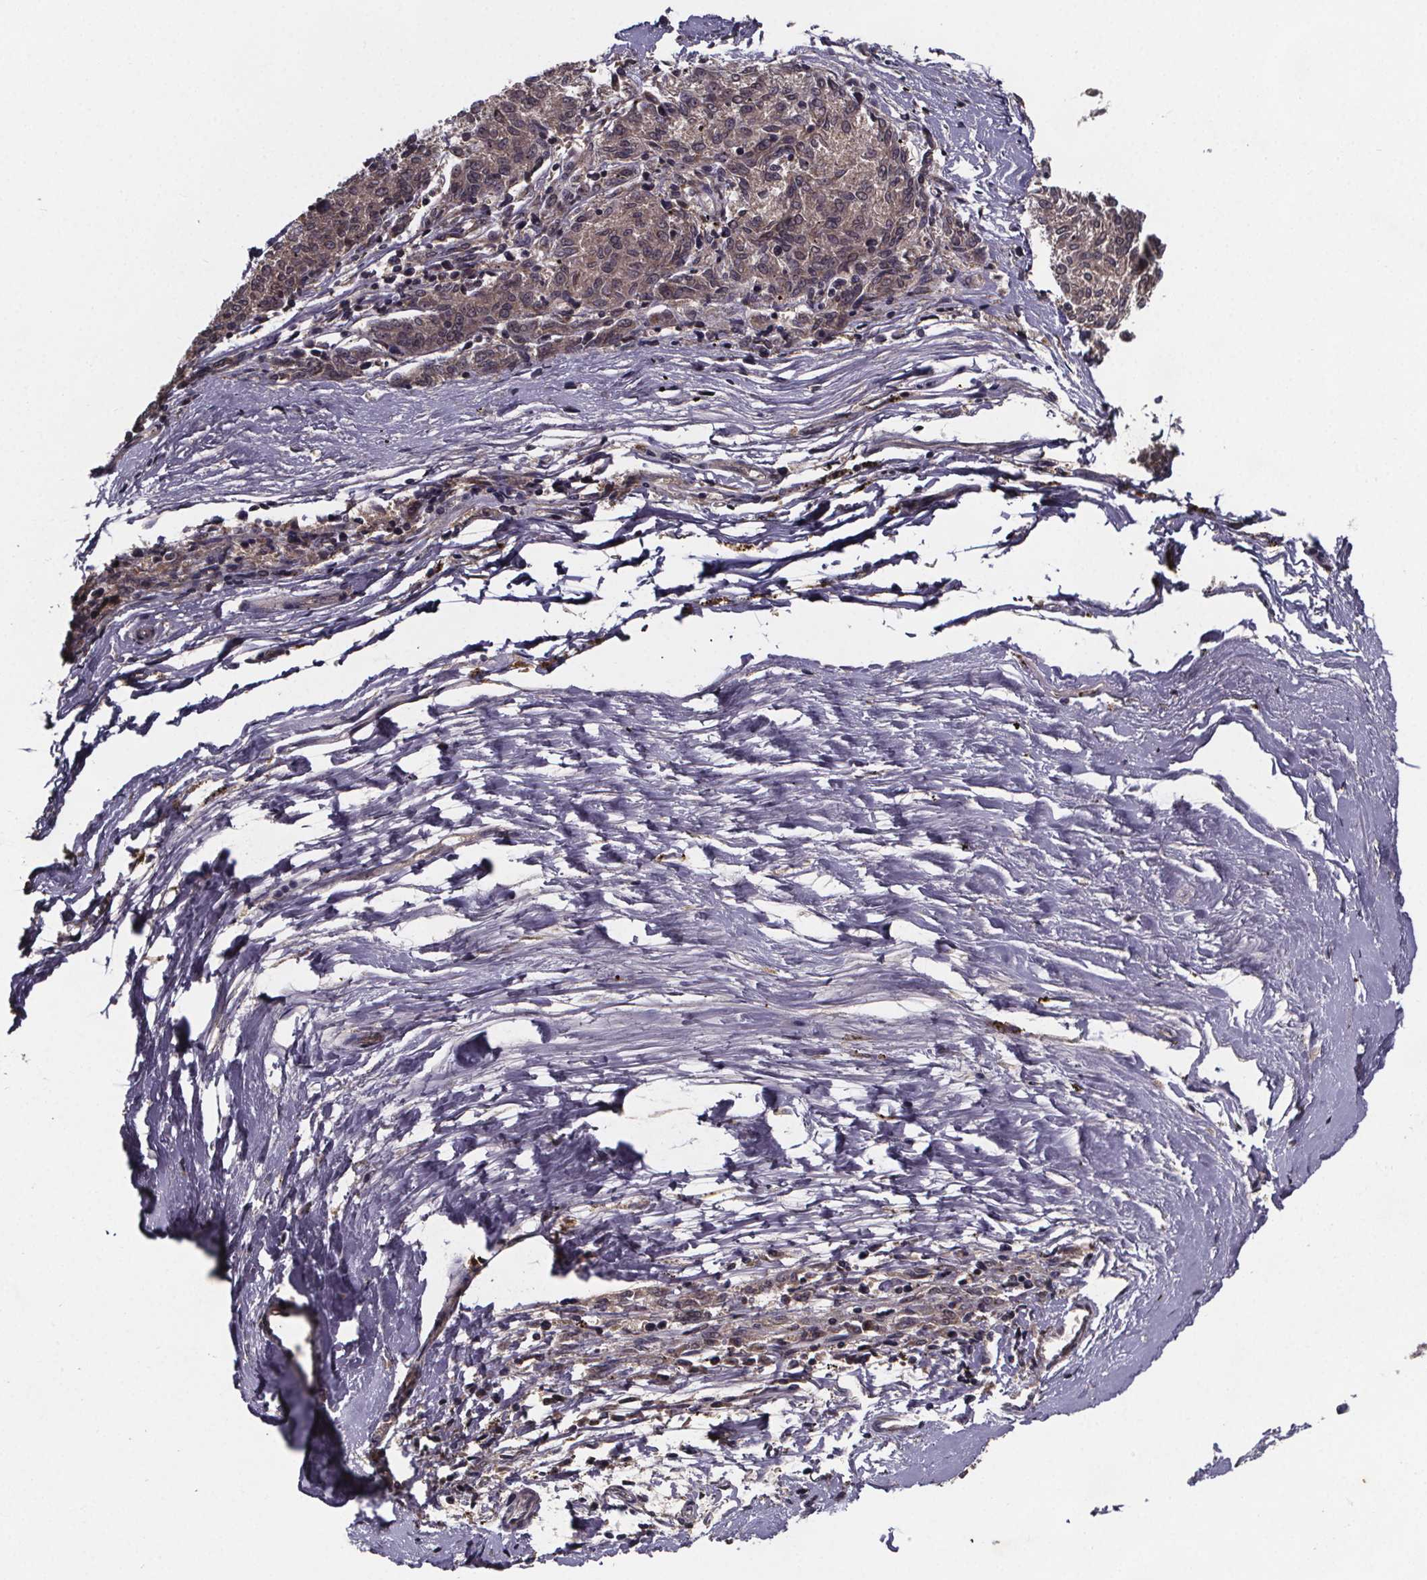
{"staining": {"intensity": "weak", "quantity": ">75%", "location": "cytoplasmic/membranous"}, "tissue": "melanoma", "cell_type": "Tumor cells", "image_type": "cancer", "snomed": [{"axis": "morphology", "description": "Malignant melanoma, NOS"}, {"axis": "topography", "description": "Skin"}], "caption": "A brown stain highlights weak cytoplasmic/membranous expression of a protein in human melanoma tumor cells.", "gene": "FN3KRP", "patient": {"sex": "female", "age": 72}}